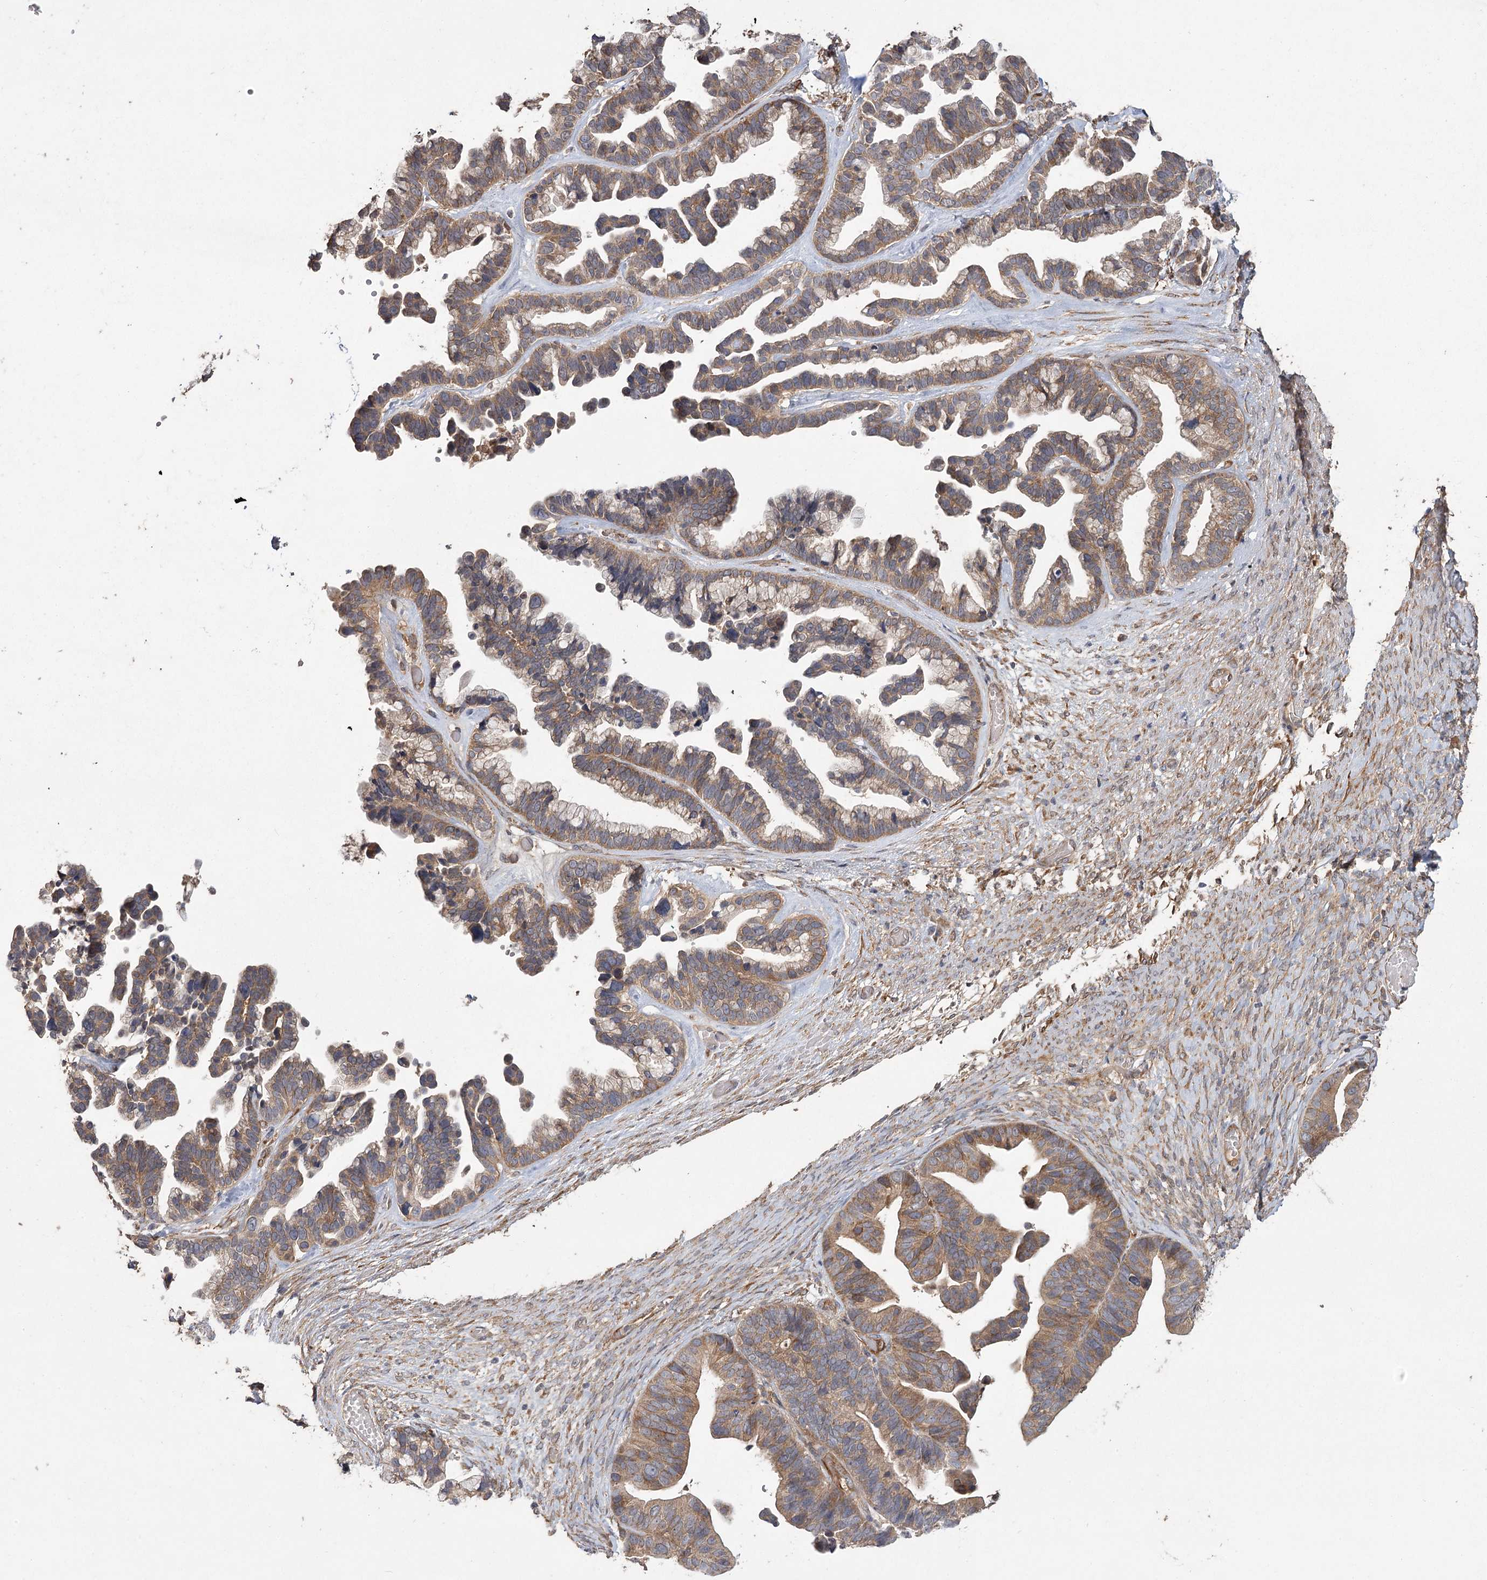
{"staining": {"intensity": "moderate", "quantity": "25%-75%", "location": "cytoplasmic/membranous"}, "tissue": "ovarian cancer", "cell_type": "Tumor cells", "image_type": "cancer", "snomed": [{"axis": "morphology", "description": "Cystadenocarcinoma, serous, NOS"}, {"axis": "topography", "description": "Ovary"}], "caption": "IHC staining of ovarian cancer, which demonstrates medium levels of moderate cytoplasmic/membranous staining in approximately 25%-75% of tumor cells indicating moderate cytoplasmic/membranous protein expression. The staining was performed using DAB (brown) for protein detection and nuclei were counterstained in hematoxylin (blue).", "gene": "RIN2", "patient": {"sex": "female", "age": 56}}